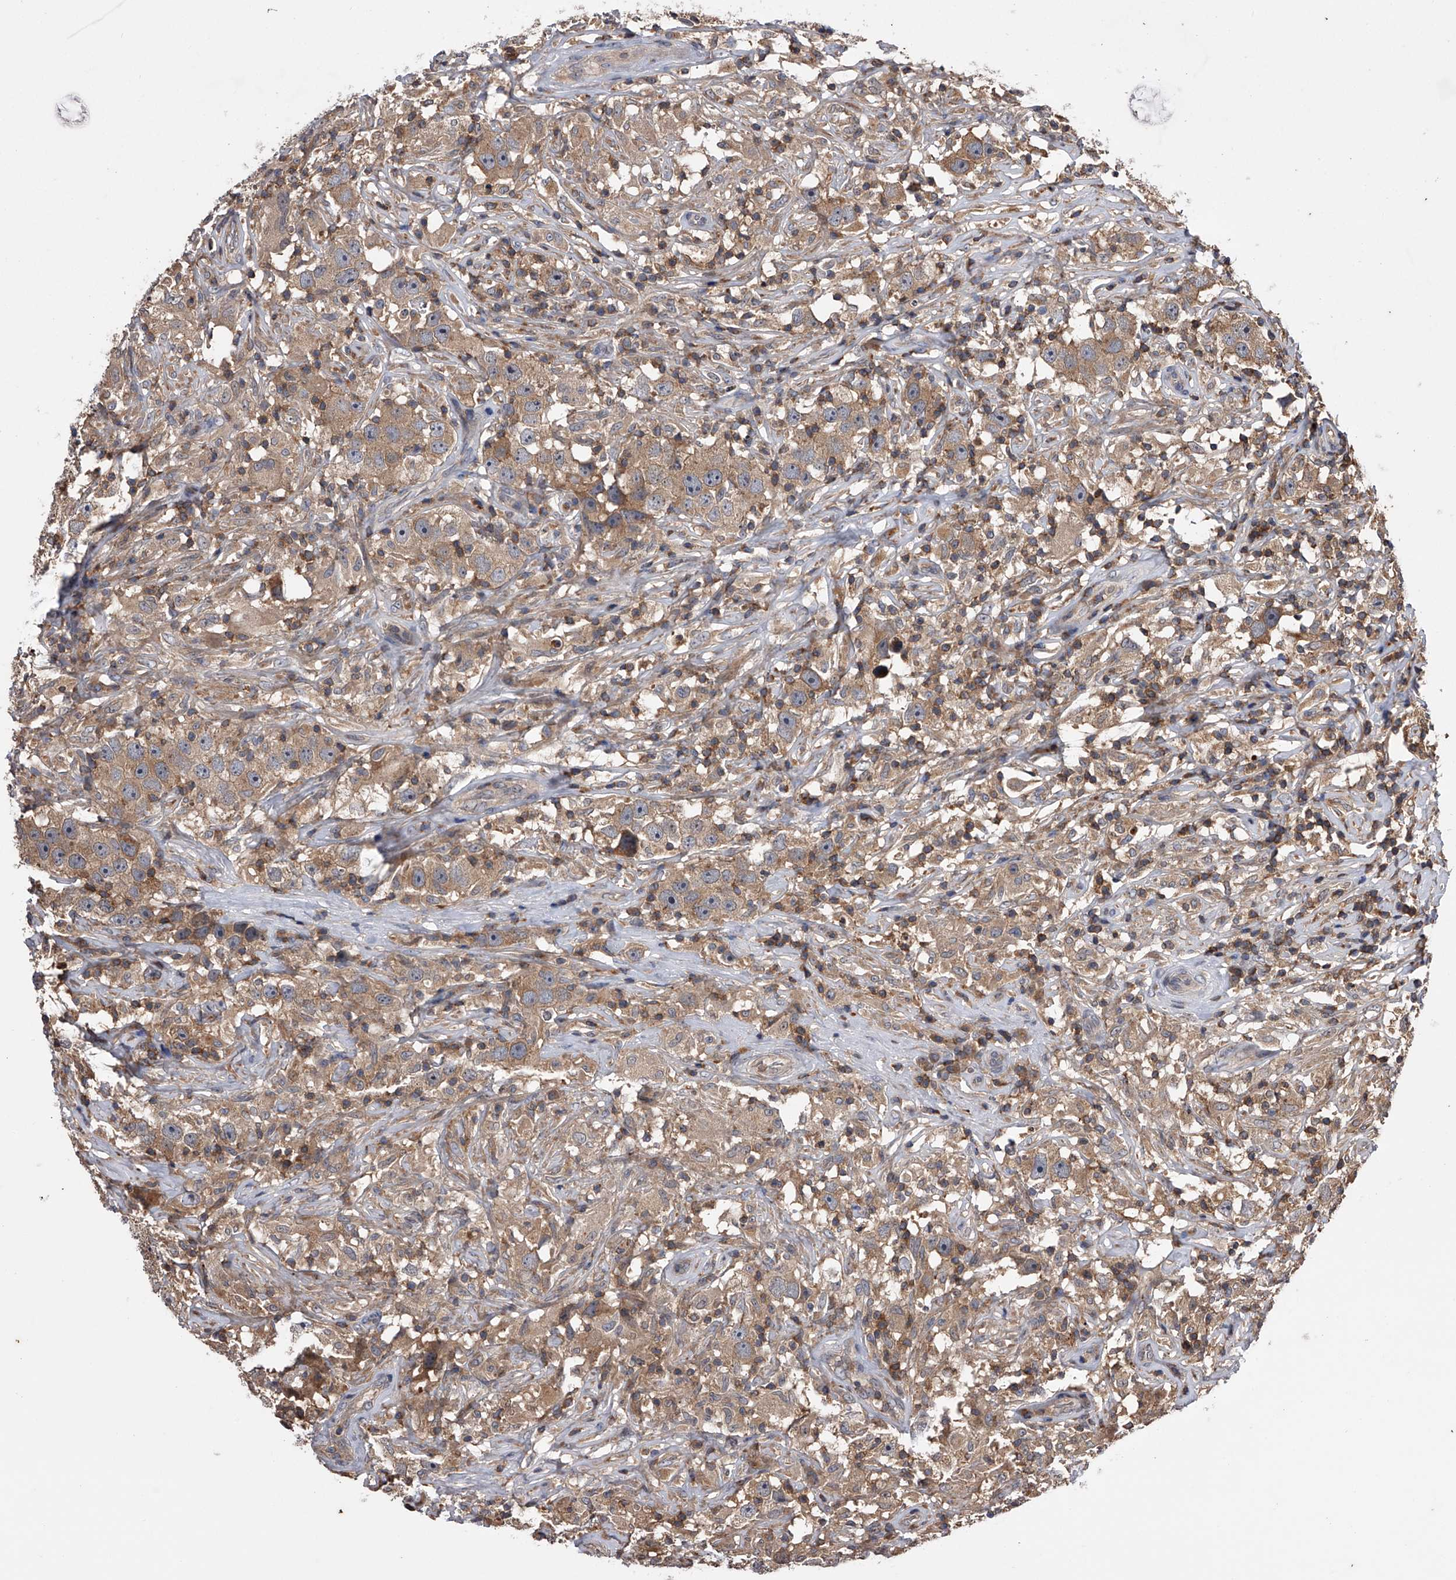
{"staining": {"intensity": "weak", "quantity": ">75%", "location": "cytoplasmic/membranous"}, "tissue": "testis cancer", "cell_type": "Tumor cells", "image_type": "cancer", "snomed": [{"axis": "morphology", "description": "Seminoma, NOS"}, {"axis": "topography", "description": "Testis"}], "caption": "Testis seminoma tissue displays weak cytoplasmic/membranous staining in approximately >75% of tumor cells", "gene": "PAN3", "patient": {"sex": "male", "age": 49}}